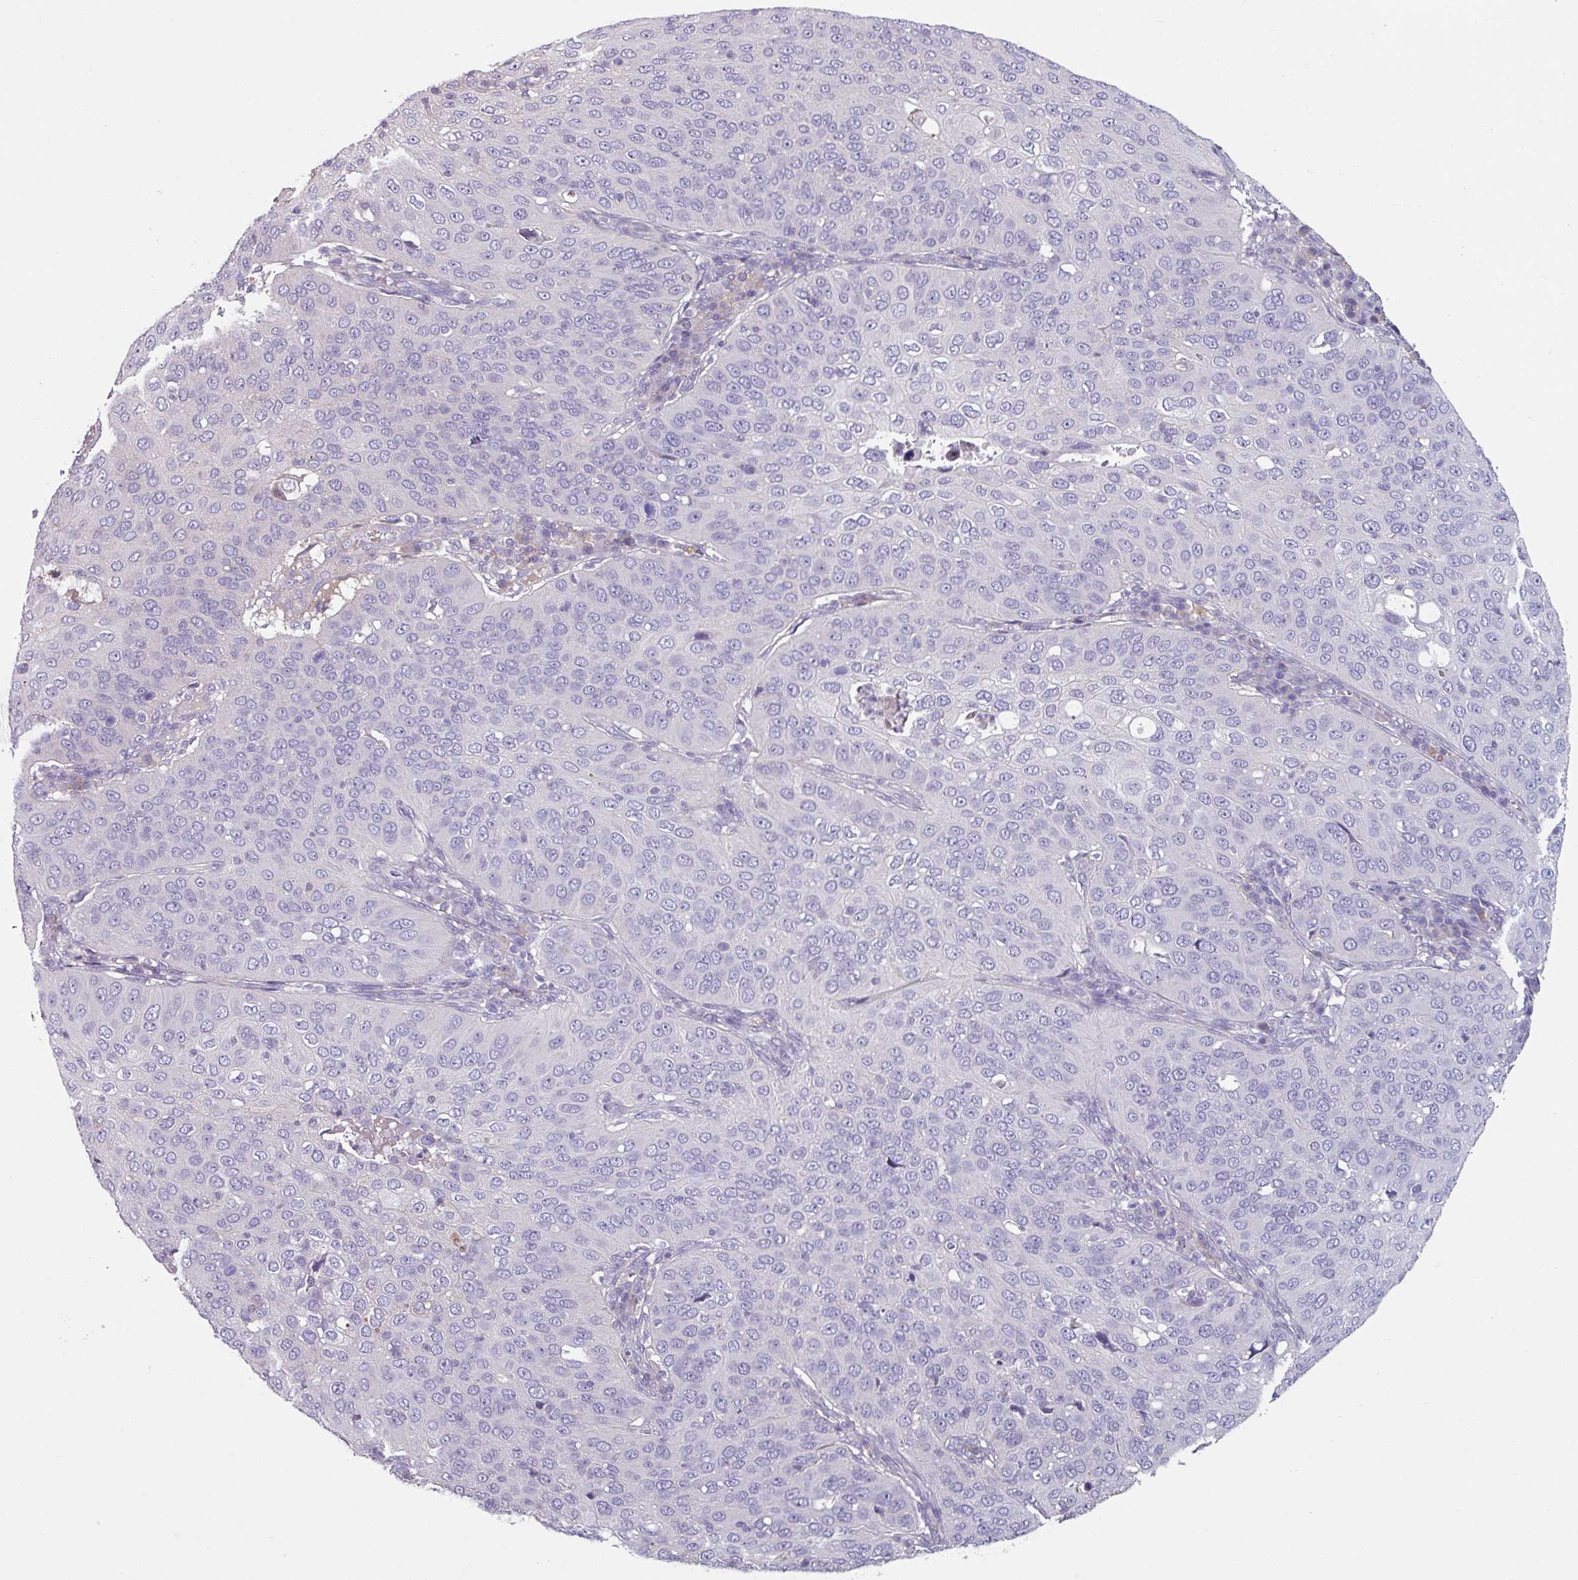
{"staining": {"intensity": "negative", "quantity": "none", "location": "none"}, "tissue": "cervical cancer", "cell_type": "Tumor cells", "image_type": "cancer", "snomed": [{"axis": "morphology", "description": "Squamous cell carcinoma, NOS"}, {"axis": "topography", "description": "Cervix"}], "caption": "IHC image of cervical squamous cell carcinoma stained for a protein (brown), which demonstrates no staining in tumor cells.", "gene": "TMEM132A", "patient": {"sex": "female", "age": 36}}